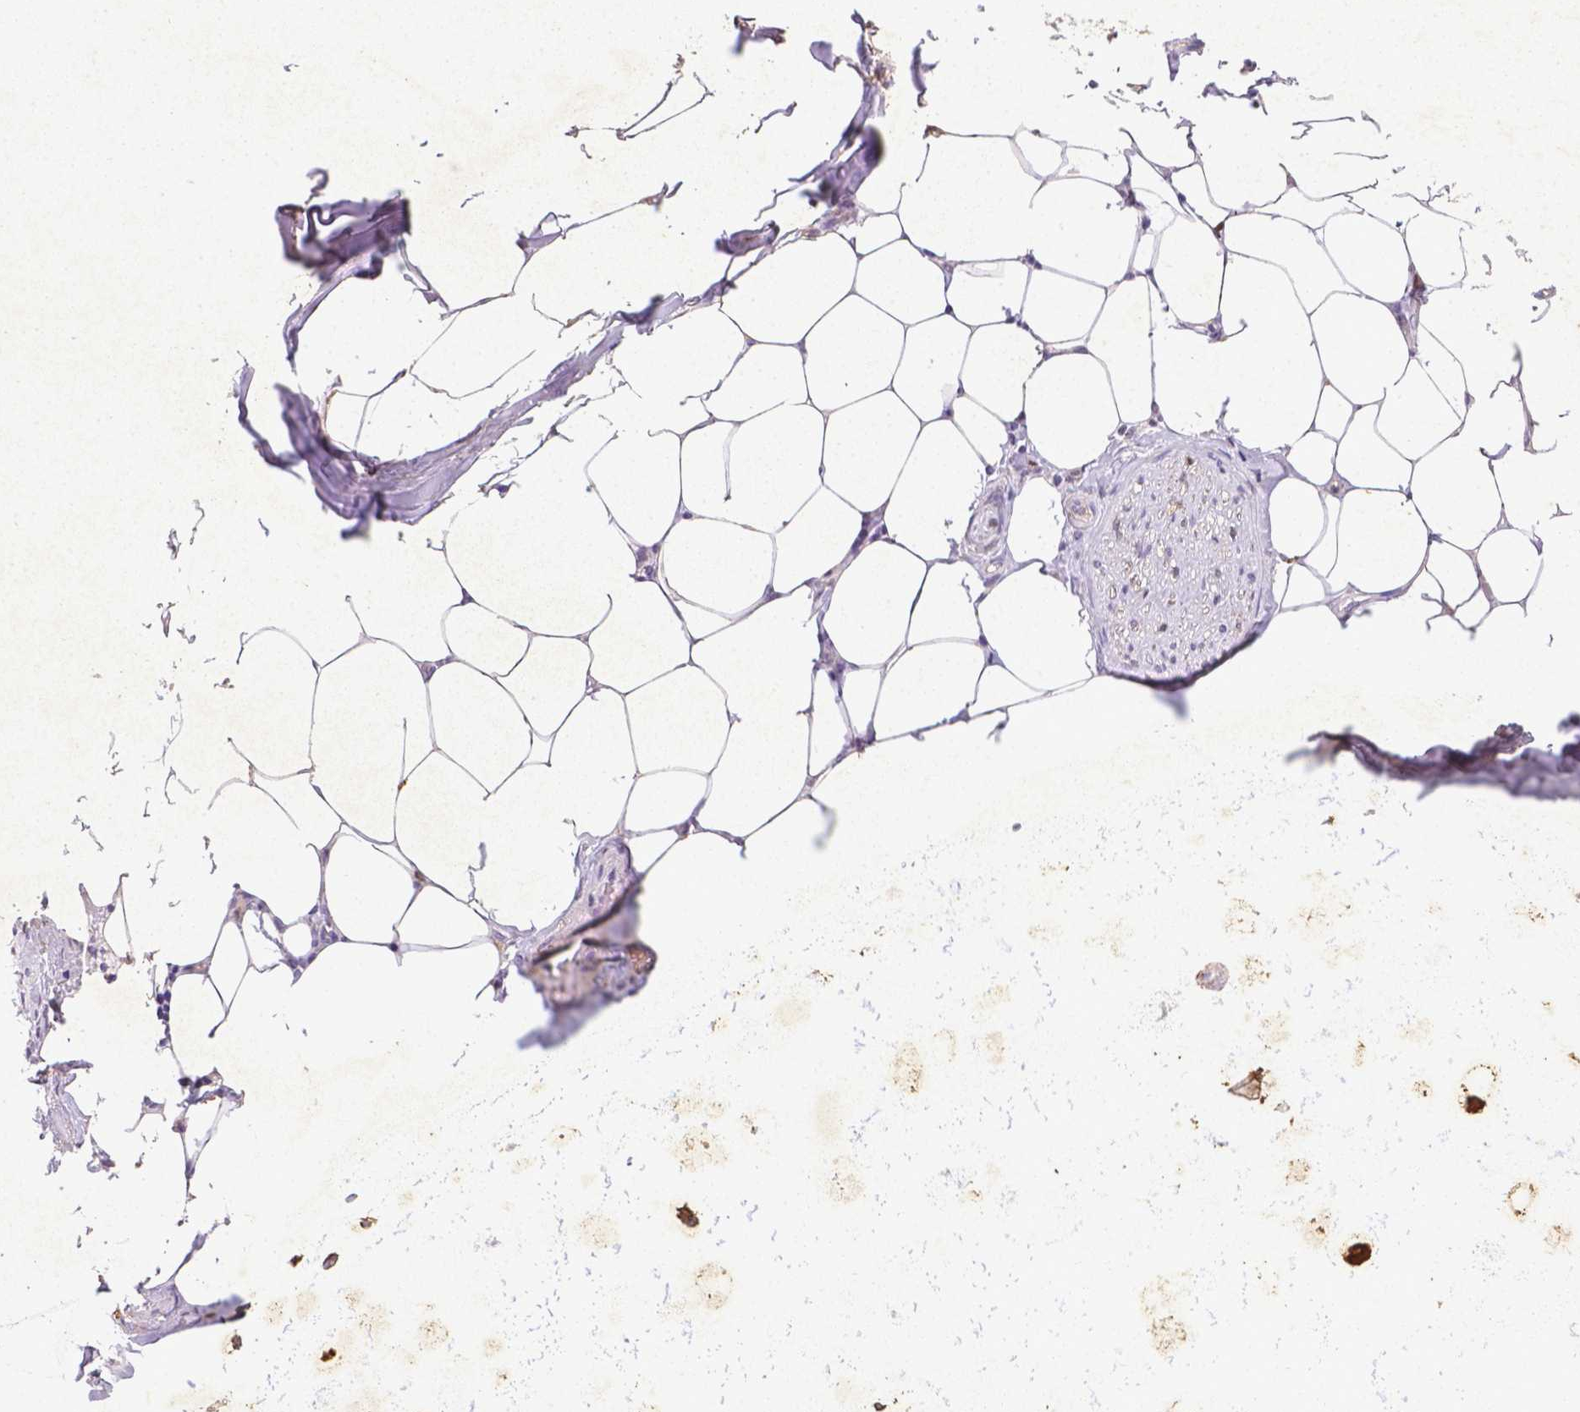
{"staining": {"intensity": "moderate", "quantity": "<25%", "location": "nuclear"}, "tissue": "adipose tissue", "cell_type": "Adipocytes", "image_type": "normal", "snomed": [{"axis": "morphology", "description": "Normal tissue, NOS"}, {"axis": "topography", "description": "Bronchus"}, {"axis": "topography", "description": "Lung"}], "caption": "Adipose tissue stained with immunohistochemistry (IHC) shows moderate nuclear expression in about <25% of adipocytes.", "gene": "CDKN1A", "patient": {"sex": "female", "age": 57}}